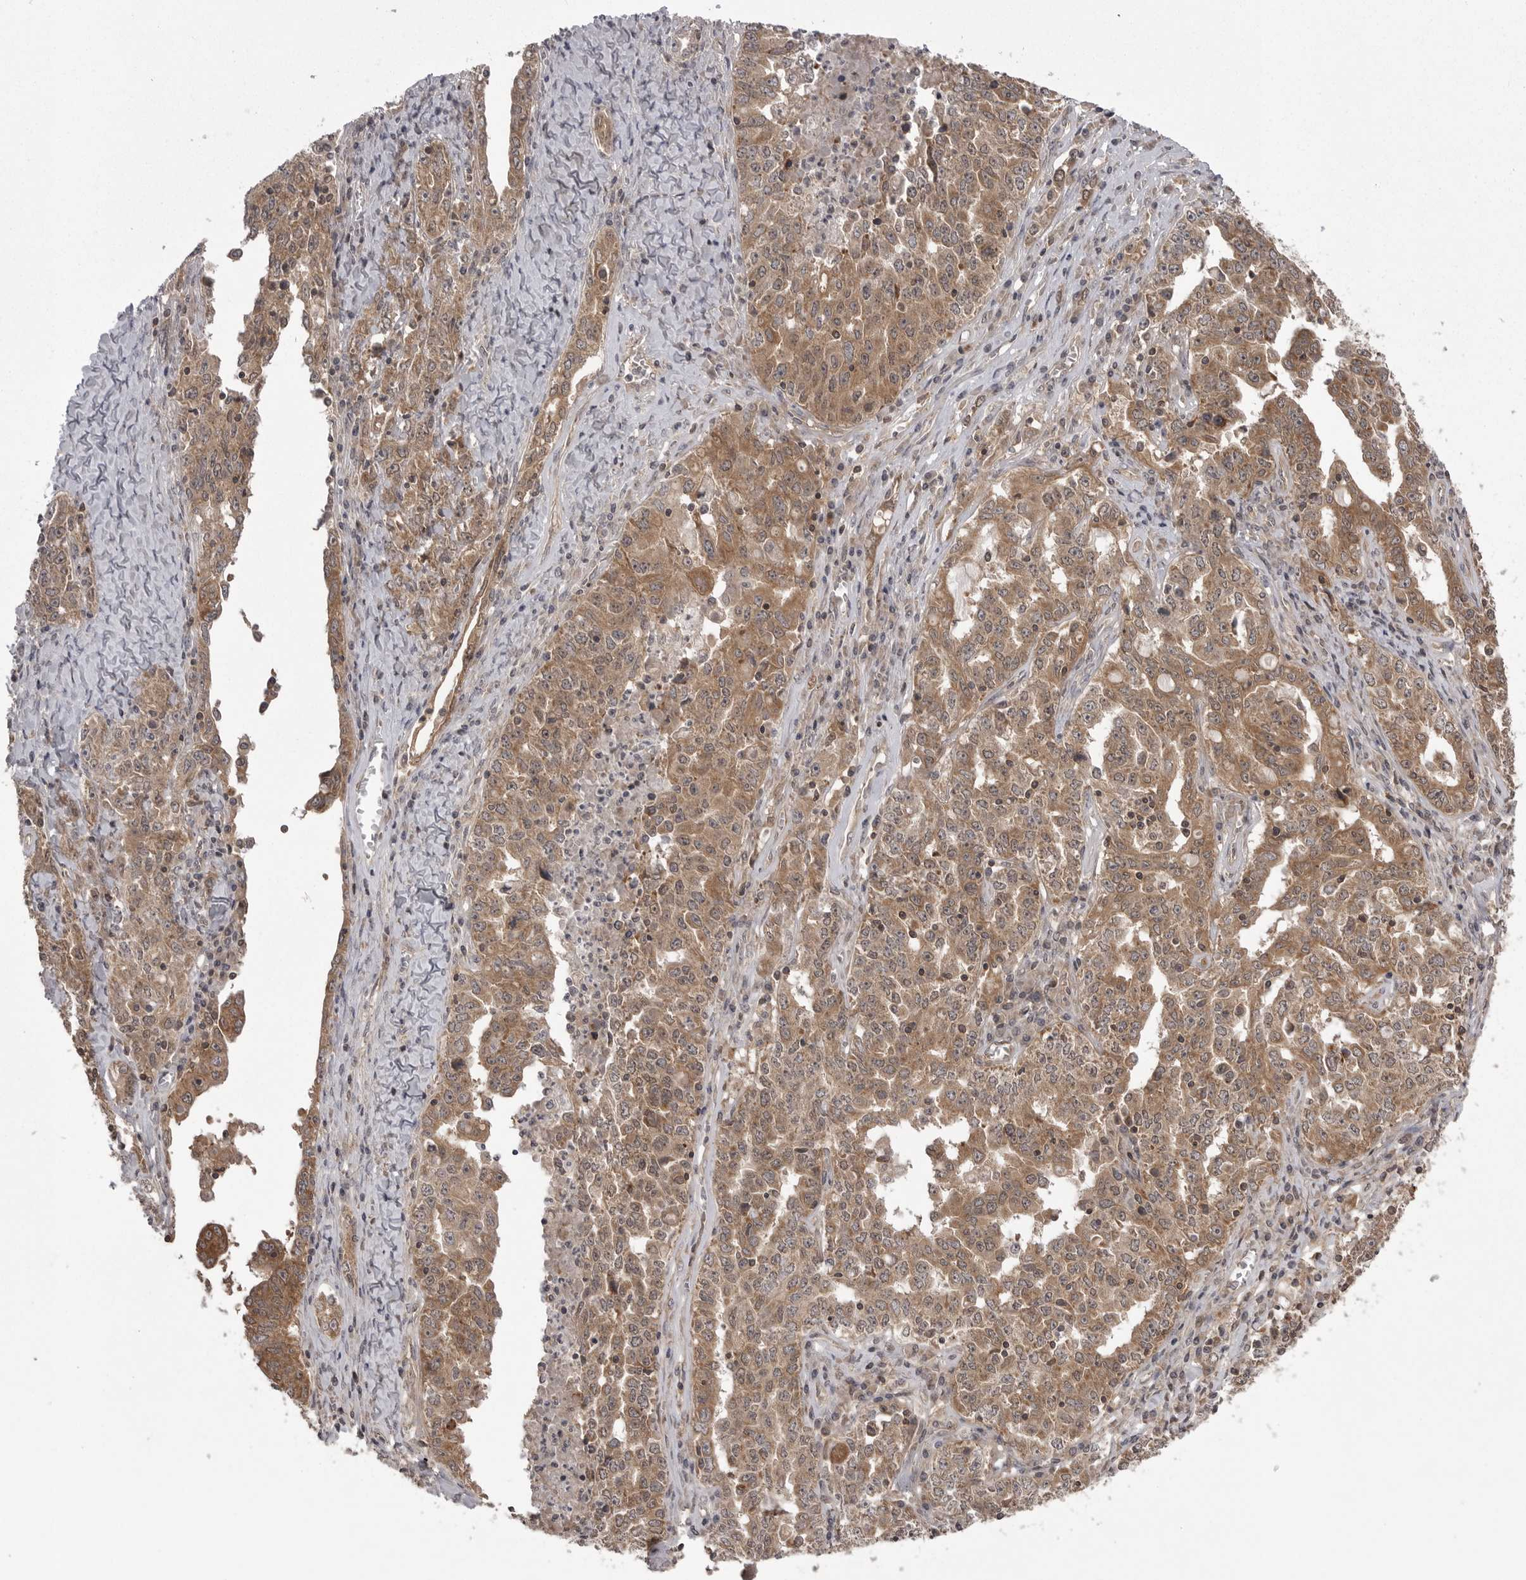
{"staining": {"intensity": "moderate", "quantity": ">75%", "location": "cytoplasmic/membranous"}, "tissue": "ovarian cancer", "cell_type": "Tumor cells", "image_type": "cancer", "snomed": [{"axis": "morphology", "description": "Carcinoma, endometroid"}, {"axis": "topography", "description": "Ovary"}], "caption": "Immunohistochemistry photomicrograph of neoplastic tissue: human ovarian endometroid carcinoma stained using immunohistochemistry reveals medium levels of moderate protein expression localized specifically in the cytoplasmic/membranous of tumor cells, appearing as a cytoplasmic/membranous brown color.", "gene": "STK24", "patient": {"sex": "female", "age": 62}}